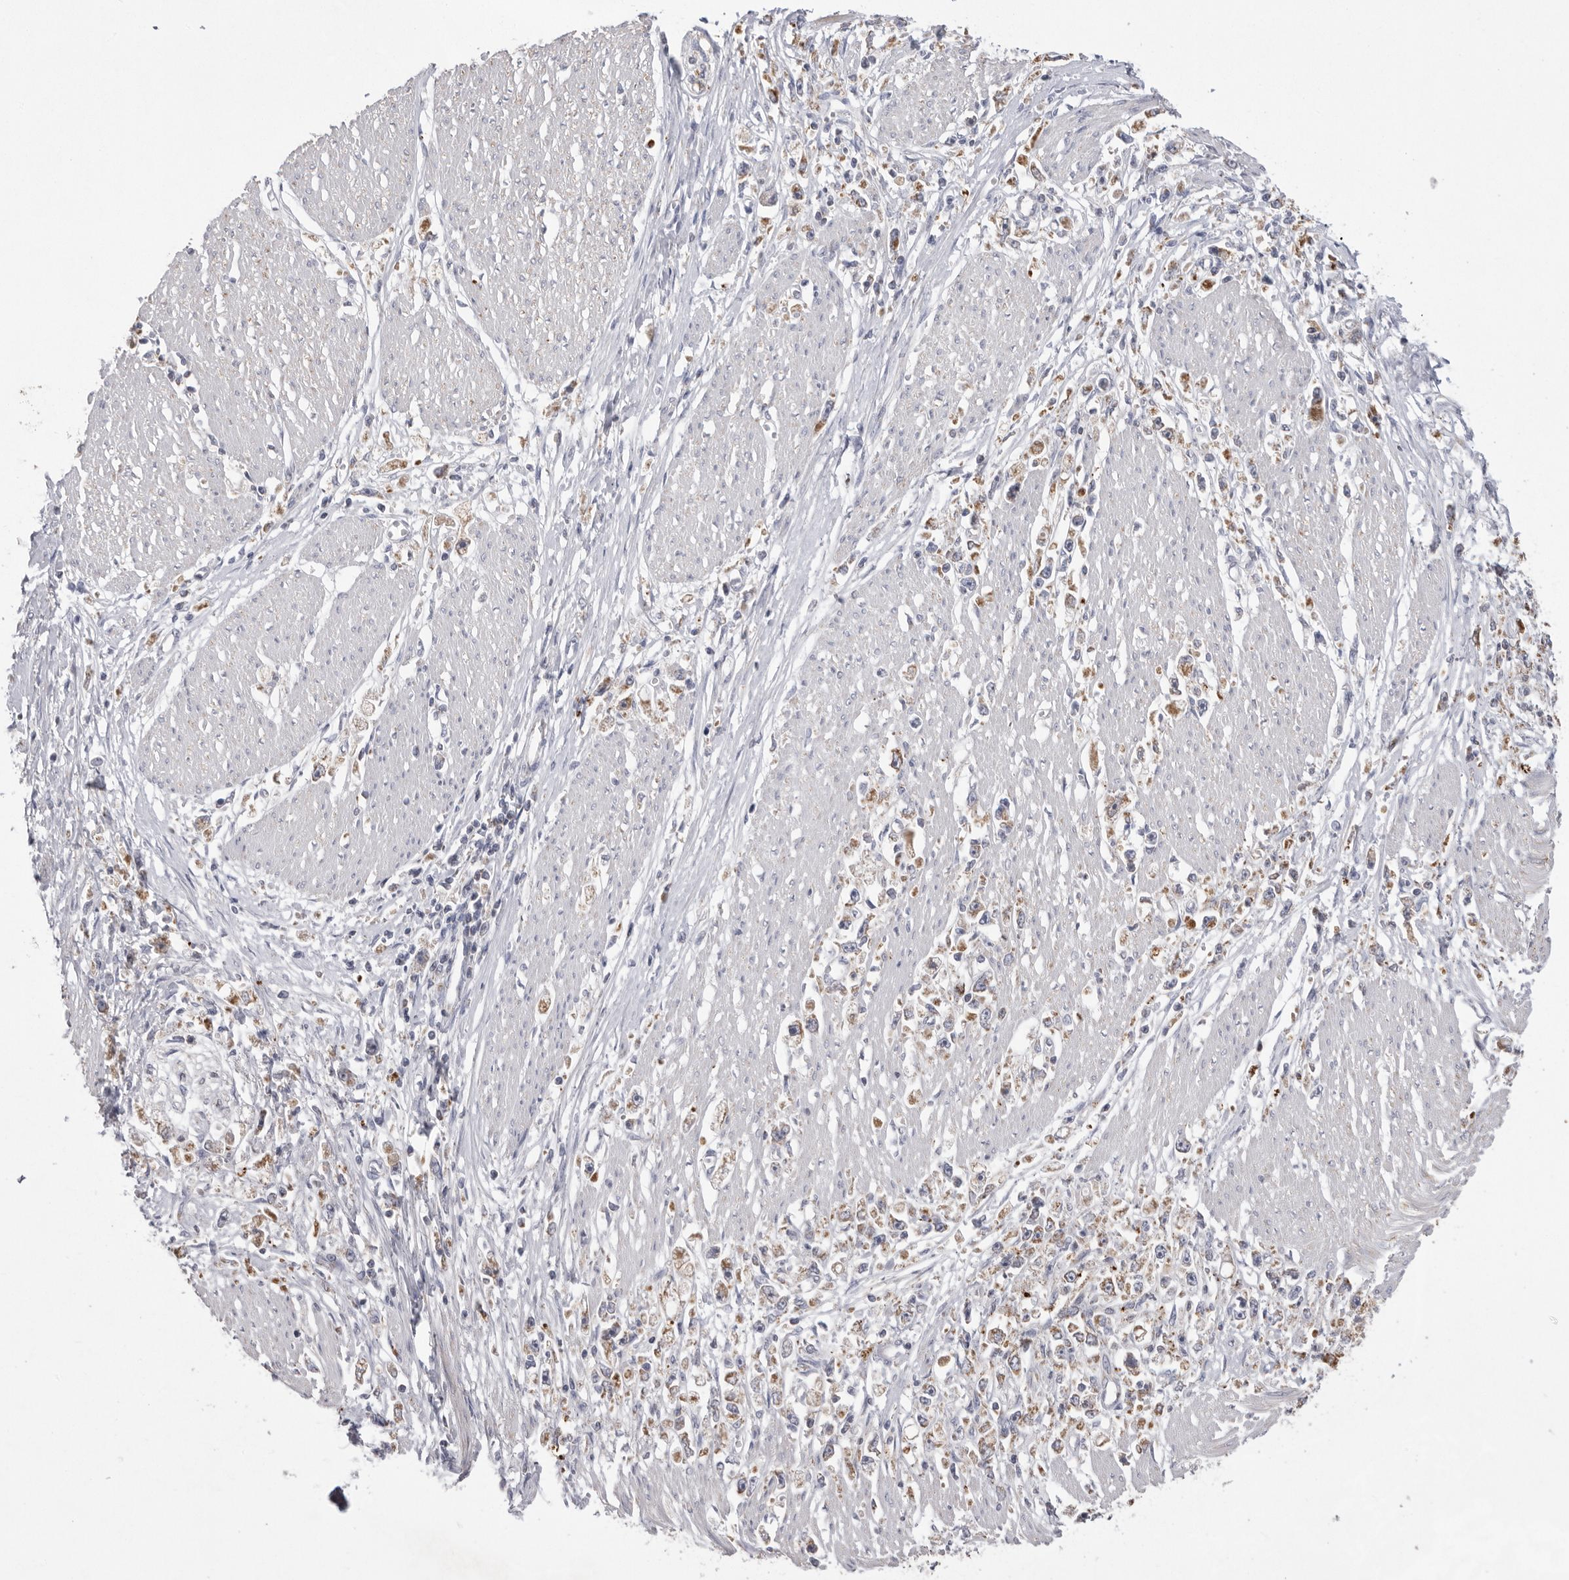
{"staining": {"intensity": "weak", "quantity": ">75%", "location": "cytoplasmic/membranous"}, "tissue": "stomach cancer", "cell_type": "Tumor cells", "image_type": "cancer", "snomed": [{"axis": "morphology", "description": "Adenocarcinoma, NOS"}, {"axis": "topography", "description": "Stomach"}], "caption": "A histopathology image of human stomach cancer stained for a protein demonstrates weak cytoplasmic/membranous brown staining in tumor cells.", "gene": "VDAC3", "patient": {"sex": "female", "age": 59}}